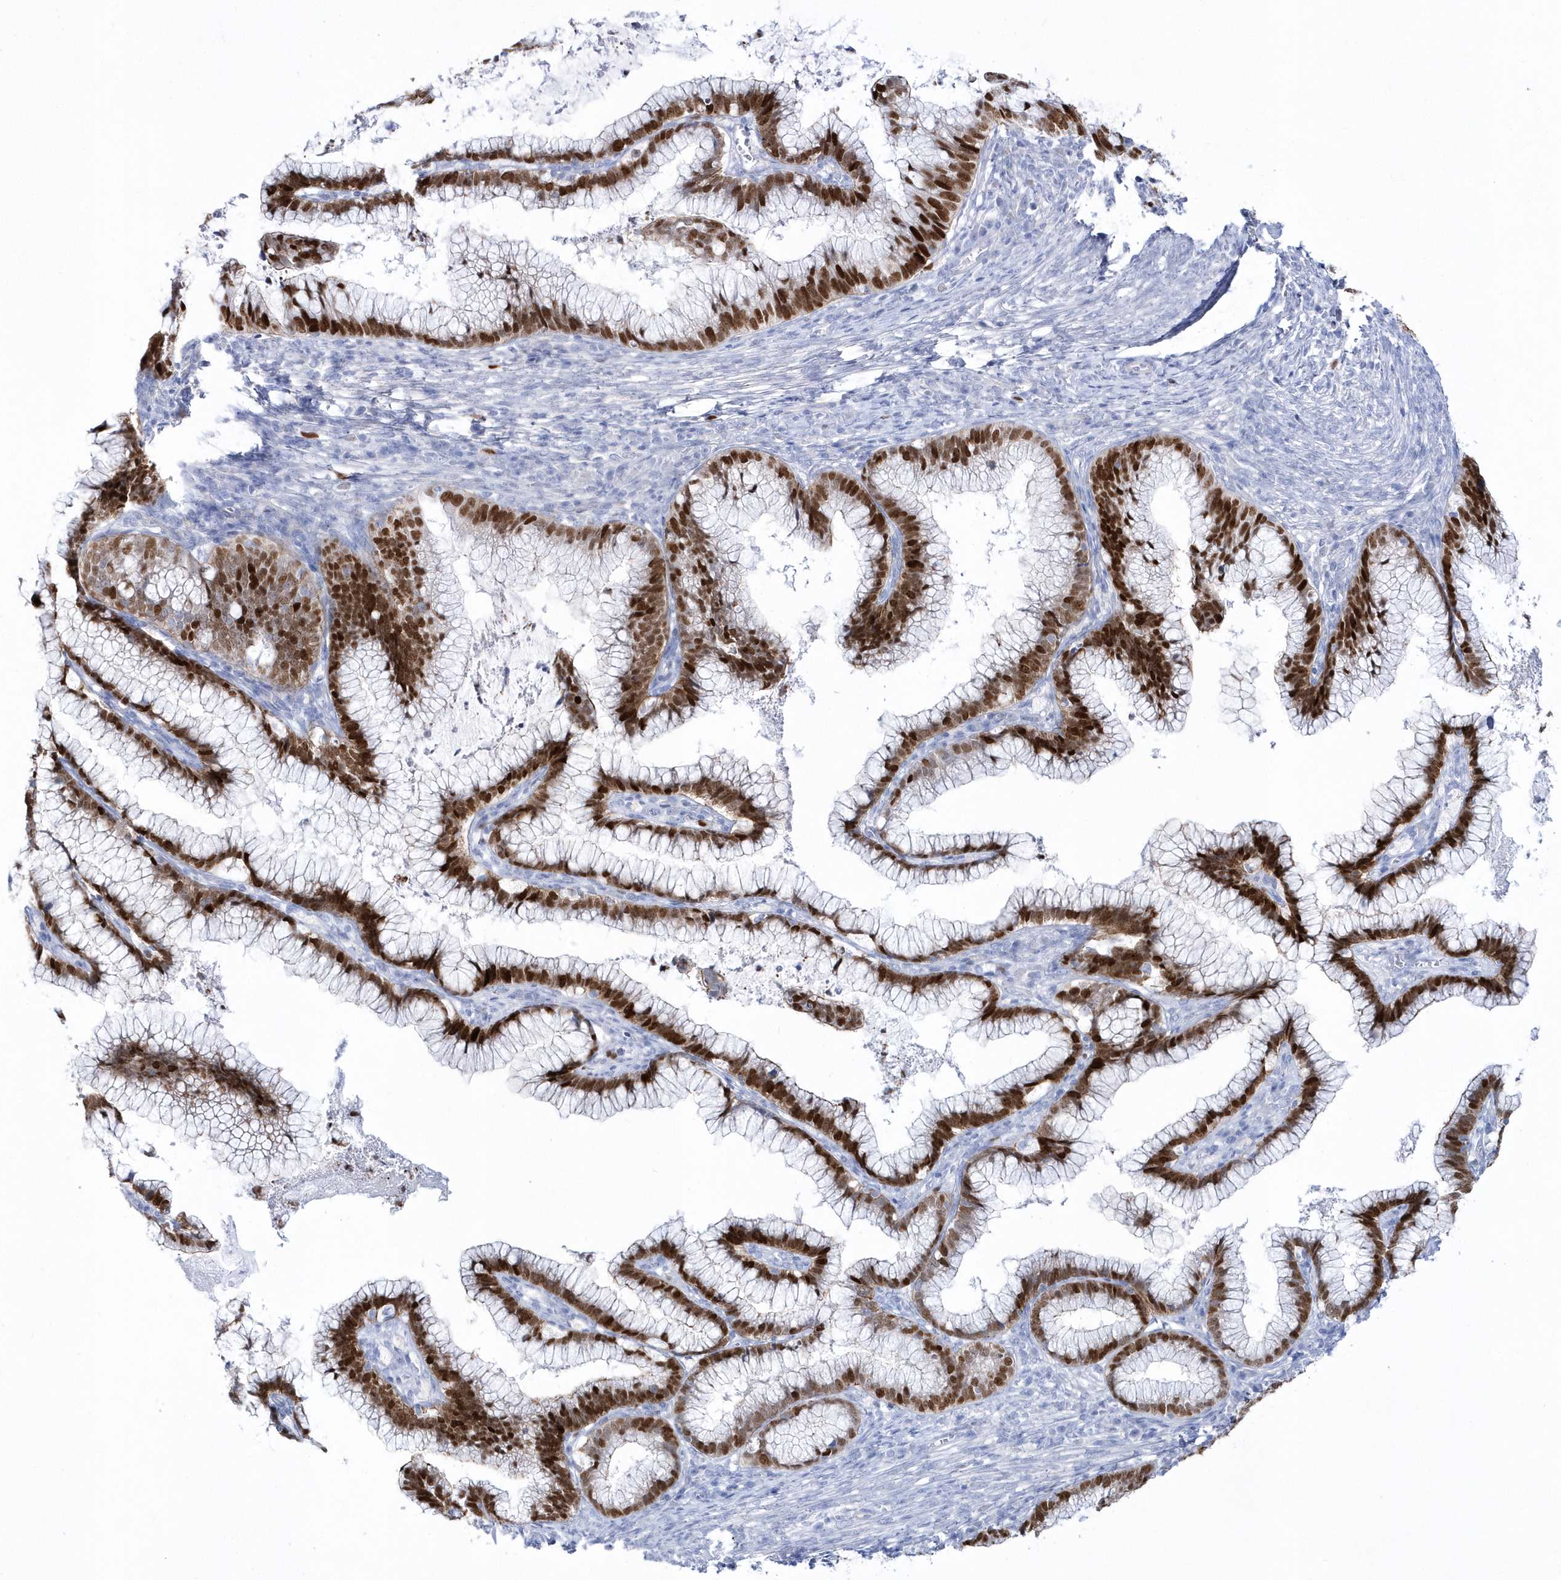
{"staining": {"intensity": "strong", "quantity": ">75%", "location": "nuclear"}, "tissue": "cervical cancer", "cell_type": "Tumor cells", "image_type": "cancer", "snomed": [{"axis": "morphology", "description": "Adenocarcinoma, NOS"}, {"axis": "topography", "description": "Cervix"}], "caption": "Strong nuclear staining is seen in approximately >75% of tumor cells in cervical cancer (adenocarcinoma).", "gene": "TMCO6", "patient": {"sex": "female", "age": 36}}